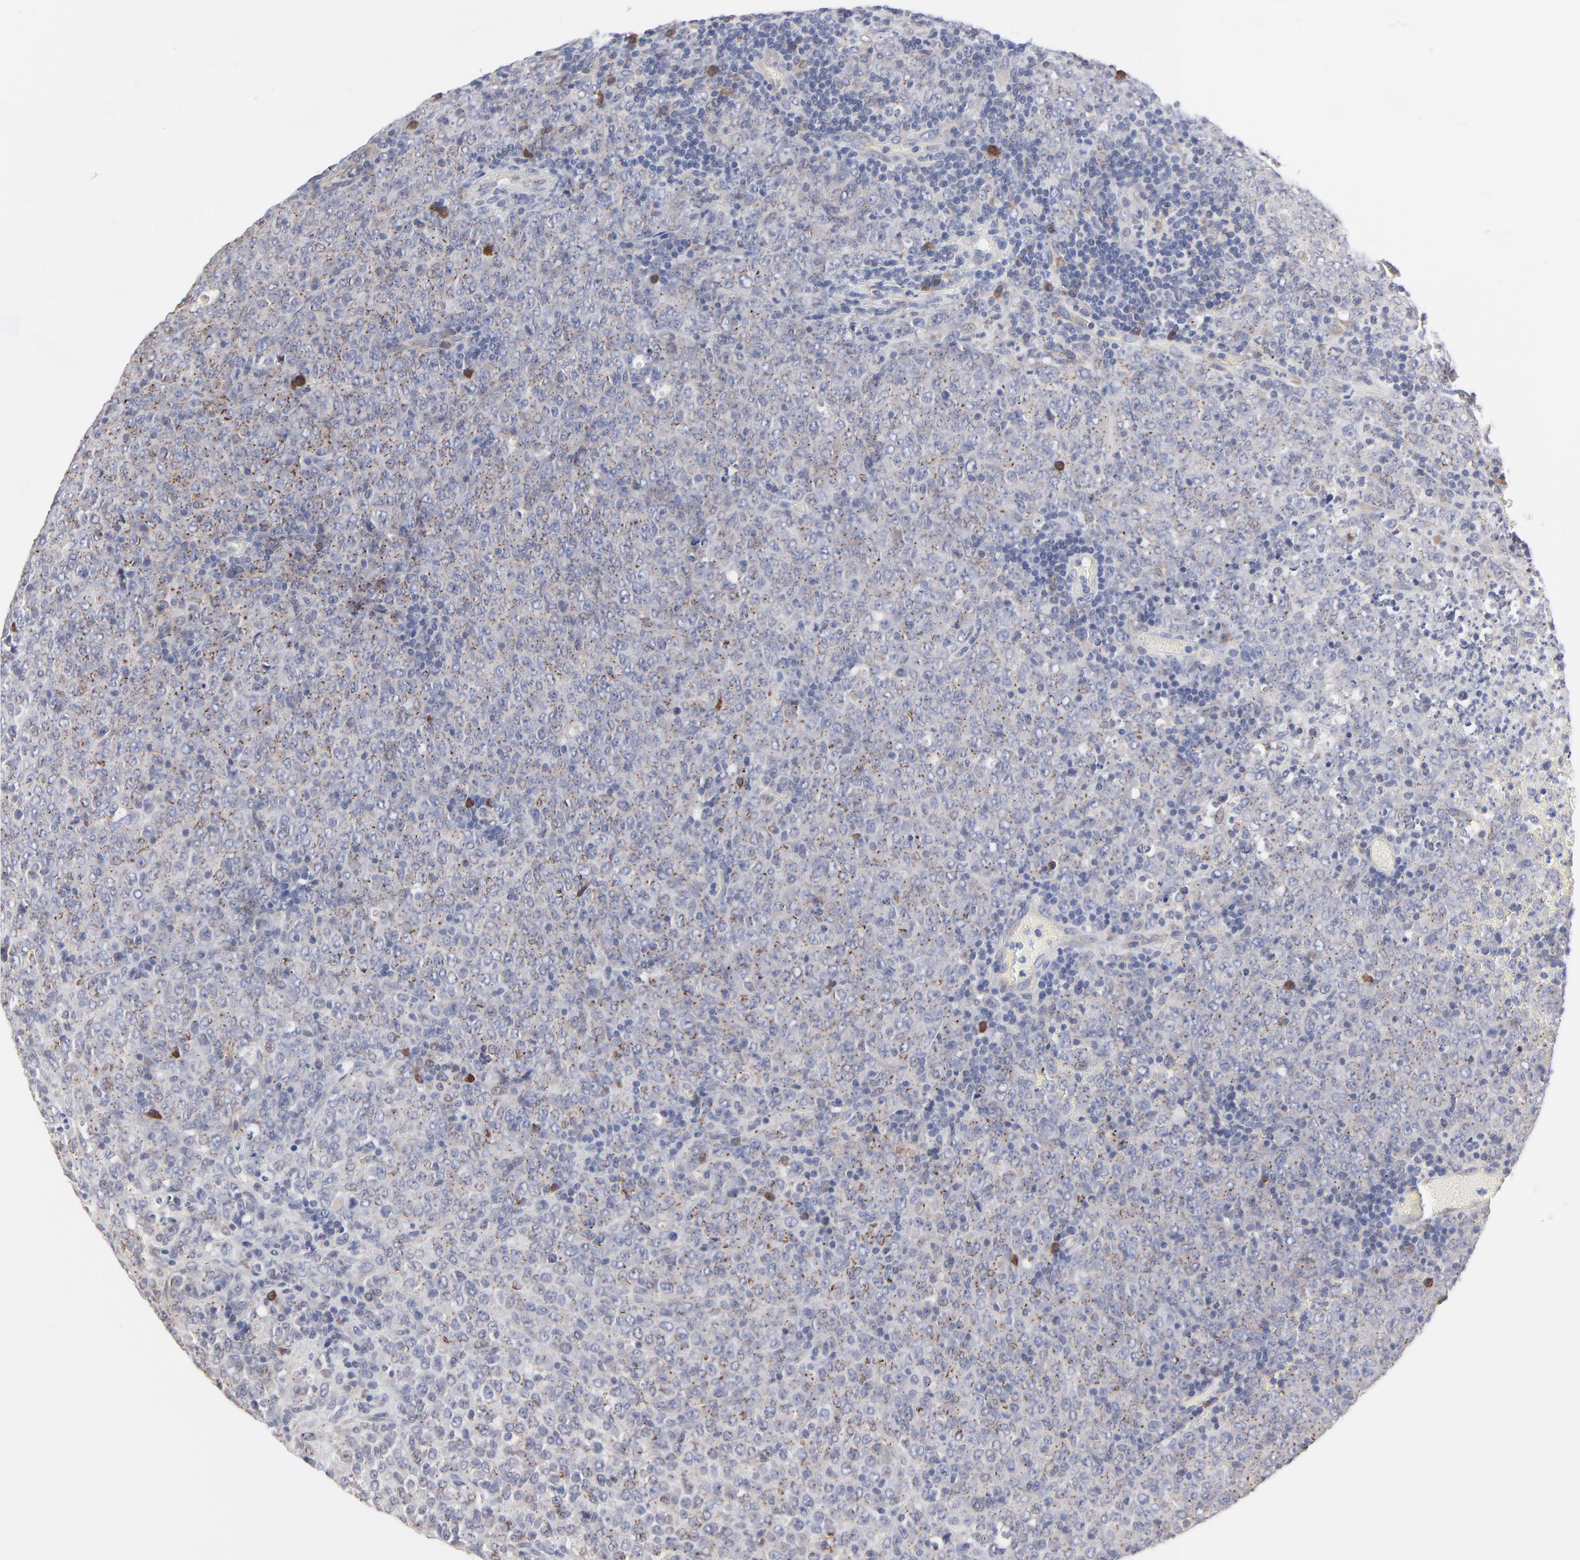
{"staining": {"intensity": "moderate", "quantity": "<25%", "location": "cytoplasmic/membranous"}, "tissue": "lymphoma", "cell_type": "Tumor cells", "image_type": "cancer", "snomed": [{"axis": "morphology", "description": "Malignant lymphoma, non-Hodgkin's type, High grade"}, {"axis": "topography", "description": "Tonsil"}], "caption": "Tumor cells demonstrate low levels of moderate cytoplasmic/membranous staining in approximately <25% of cells in human malignant lymphoma, non-Hodgkin's type (high-grade).", "gene": "TRIM22", "patient": {"sex": "female", "age": 36}}